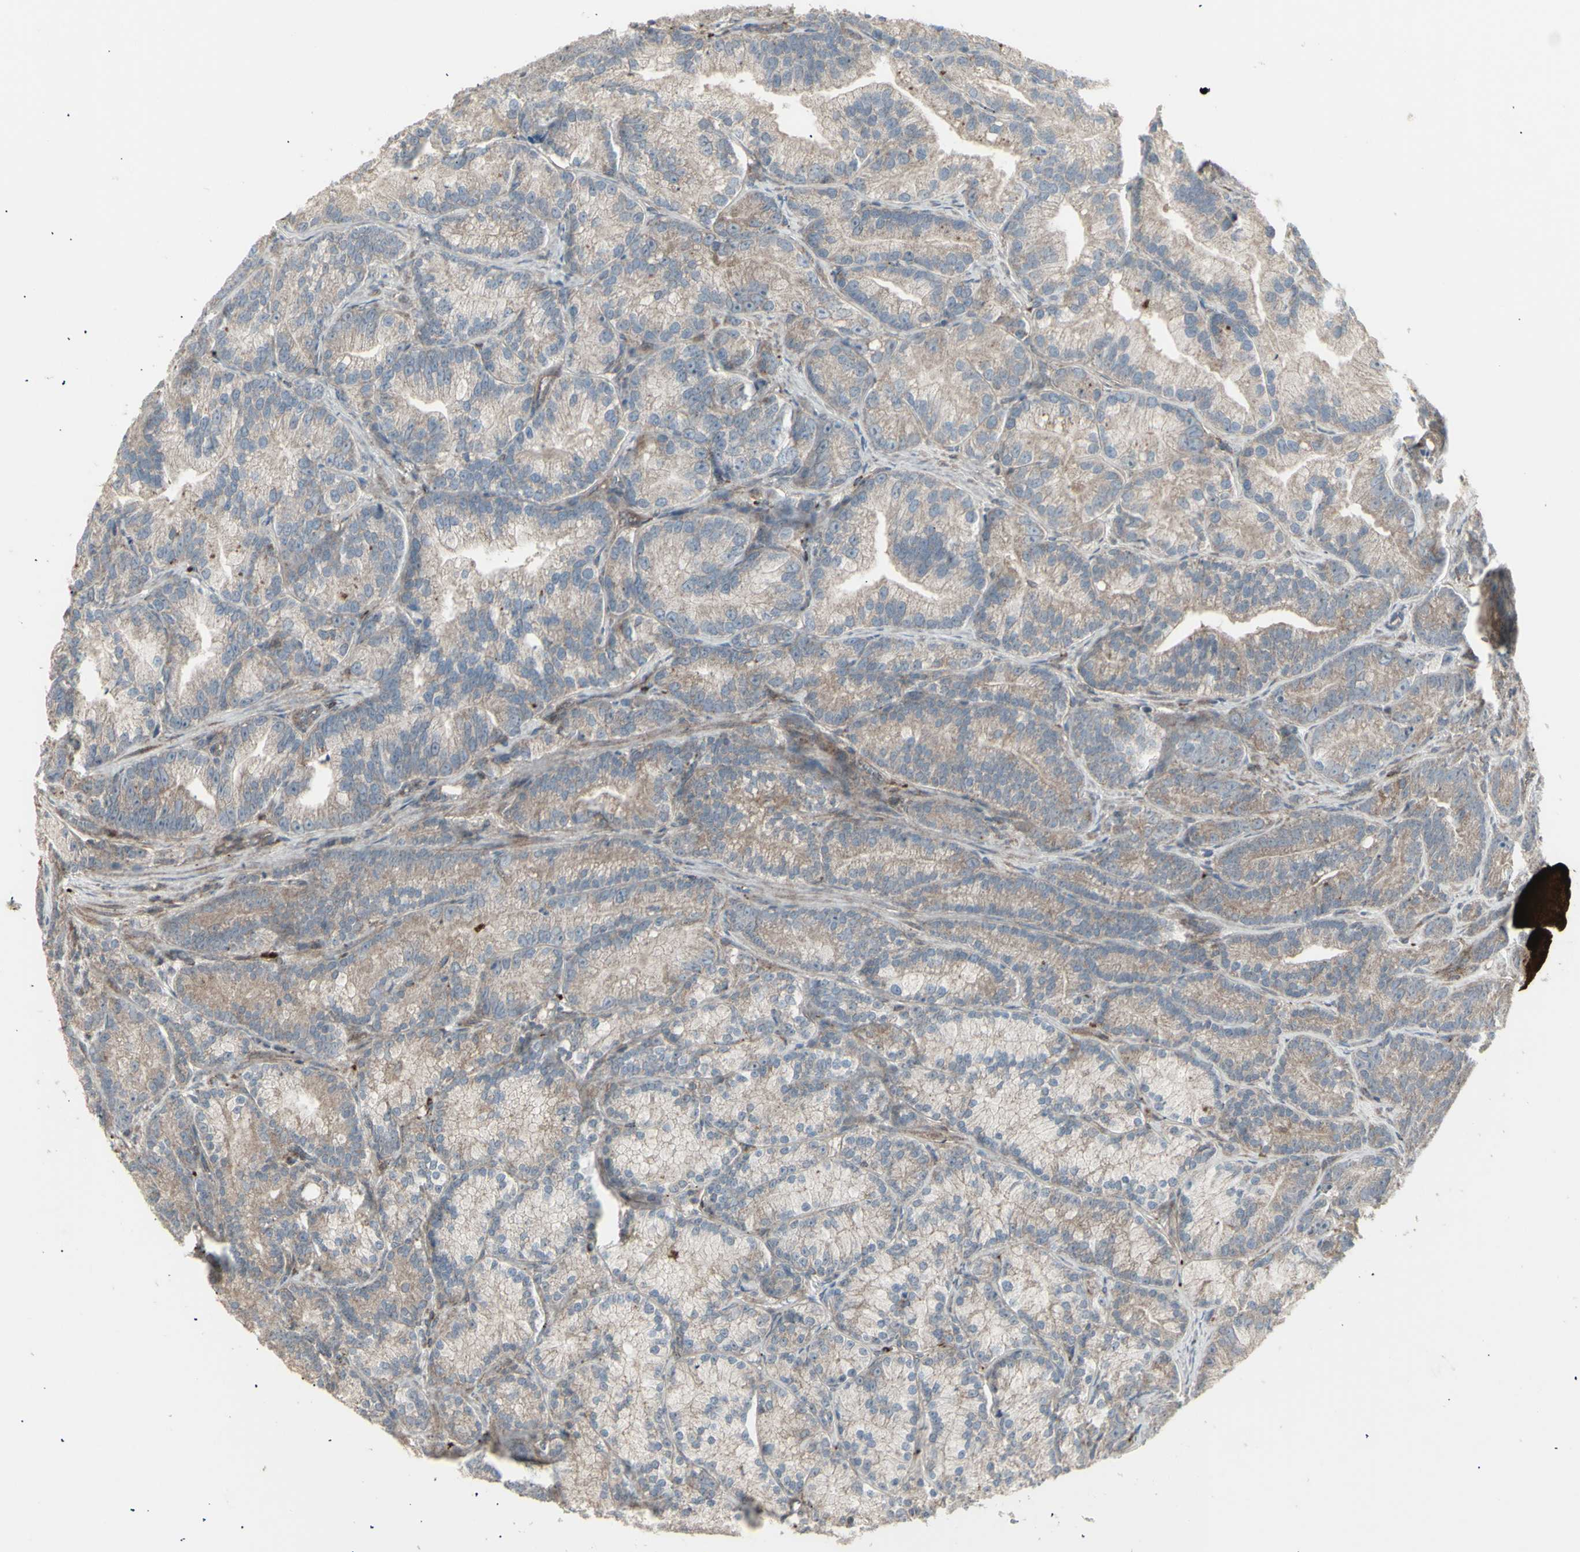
{"staining": {"intensity": "moderate", "quantity": ">75%", "location": "cytoplasmic/membranous"}, "tissue": "prostate cancer", "cell_type": "Tumor cells", "image_type": "cancer", "snomed": [{"axis": "morphology", "description": "Adenocarcinoma, Low grade"}, {"axis": "topography", "description": "Prostate"}], "caption": "Immunohistochemistry (IHC) (DAB (3,3'-diaminobenzidine)) staining of human prostate cancer exhibits moderate cytoplasmic/membranous protein staining in about >75% of tumor cells.", "gene": "RNASEL", "patient": {"sex": "male", "age": 89}}